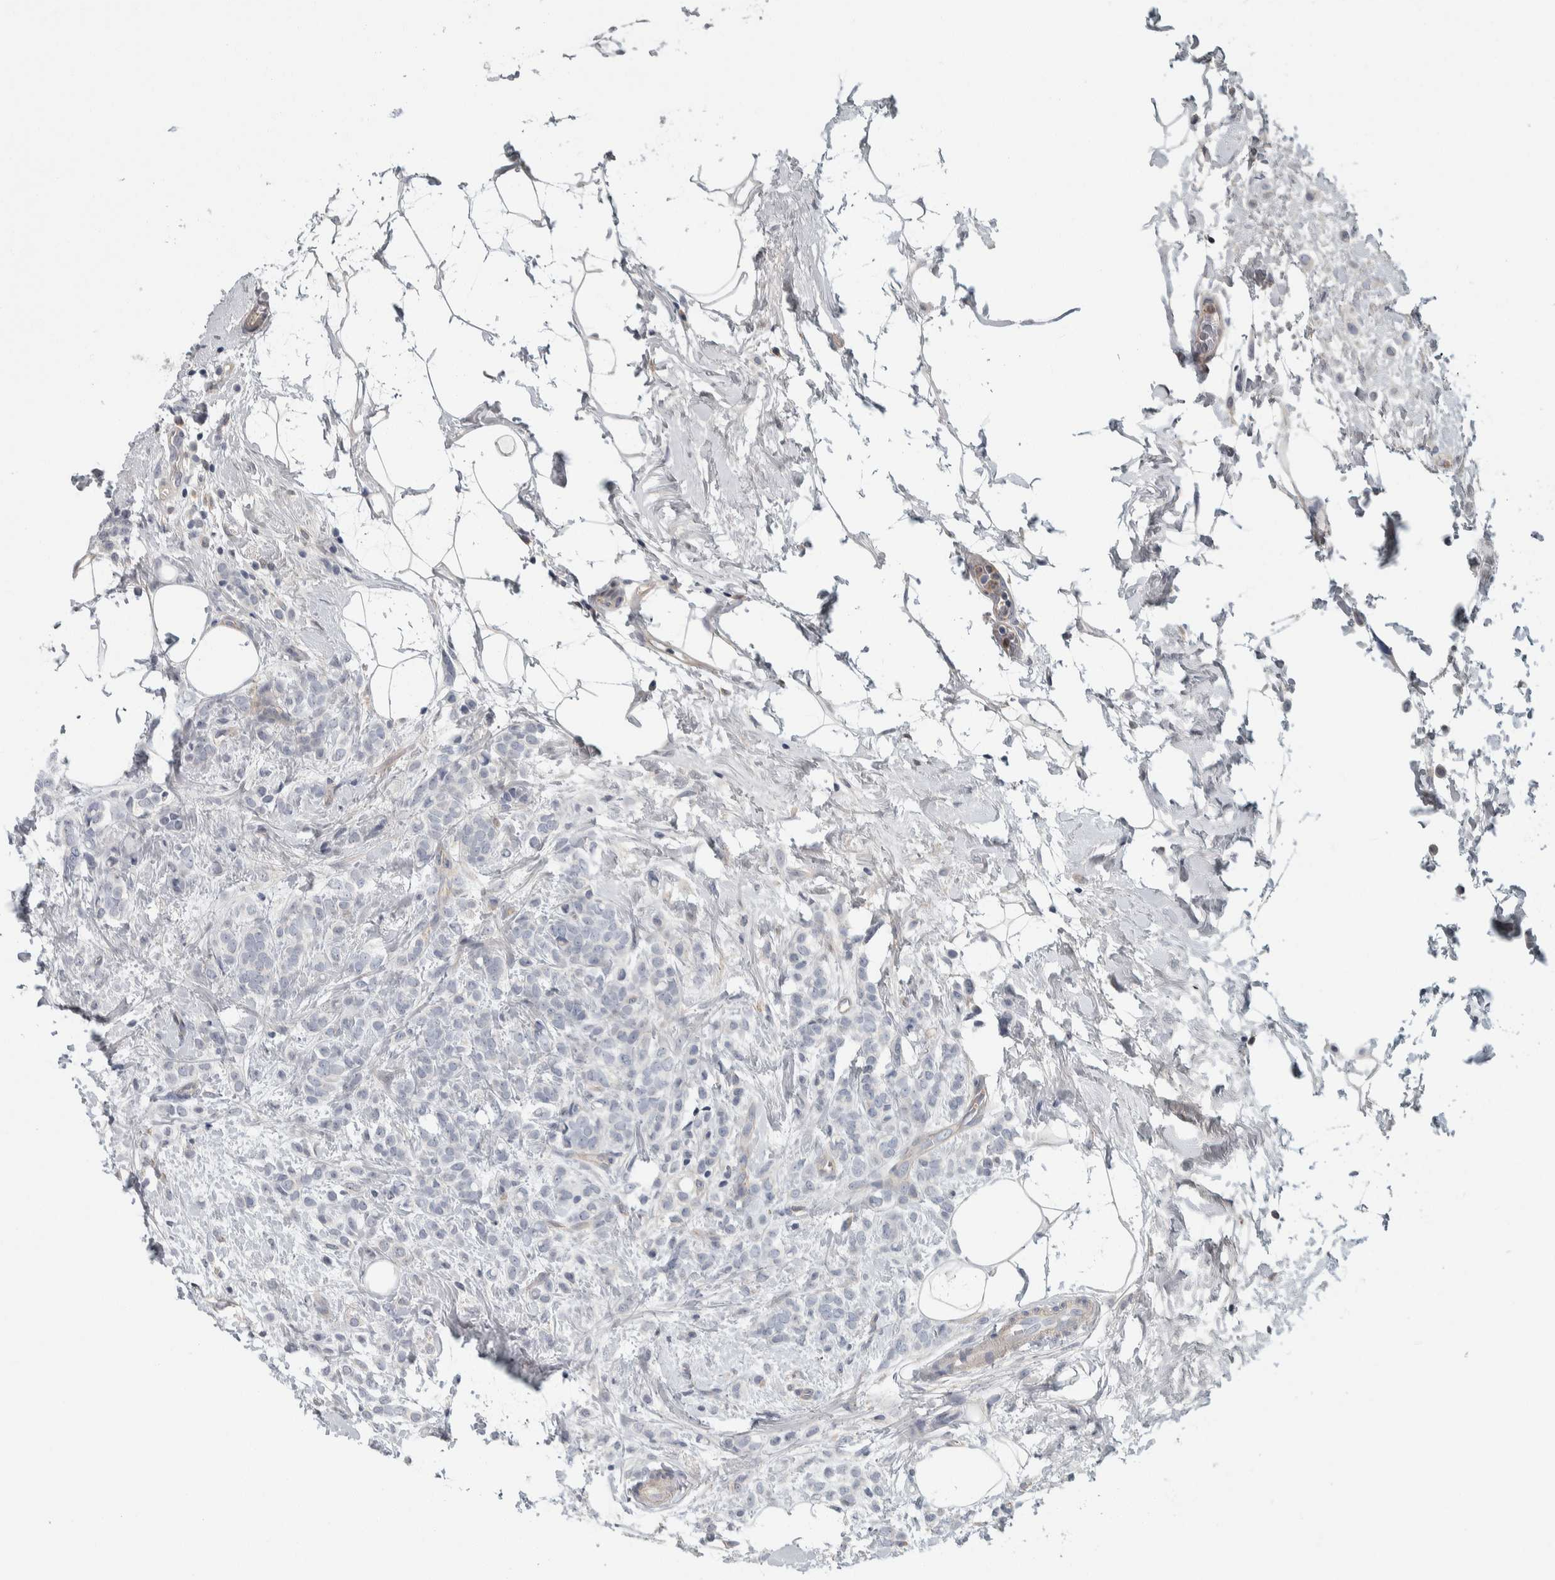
{"staining": {"intensity": "negative", "quantity": "none", "location": "none"}, "tissue": "breast cancer", "cell_type": "Tumor cells", "image_type": "cancer", "snomed": [{"axis": "morphology", "description": "Lobular carcinoma"}, {"axis": "topography", "description": "Breast"}], "caption": "IHC photomicrograph of neoplastic tissue: human lobular carcinoma (breast) stained with DAB (3,3'-diaminobenzidine) displays no significant protein positivity in tumor cells.", "gene": "KCNJ3", "patient": {"sex": "female", "age": 50}}